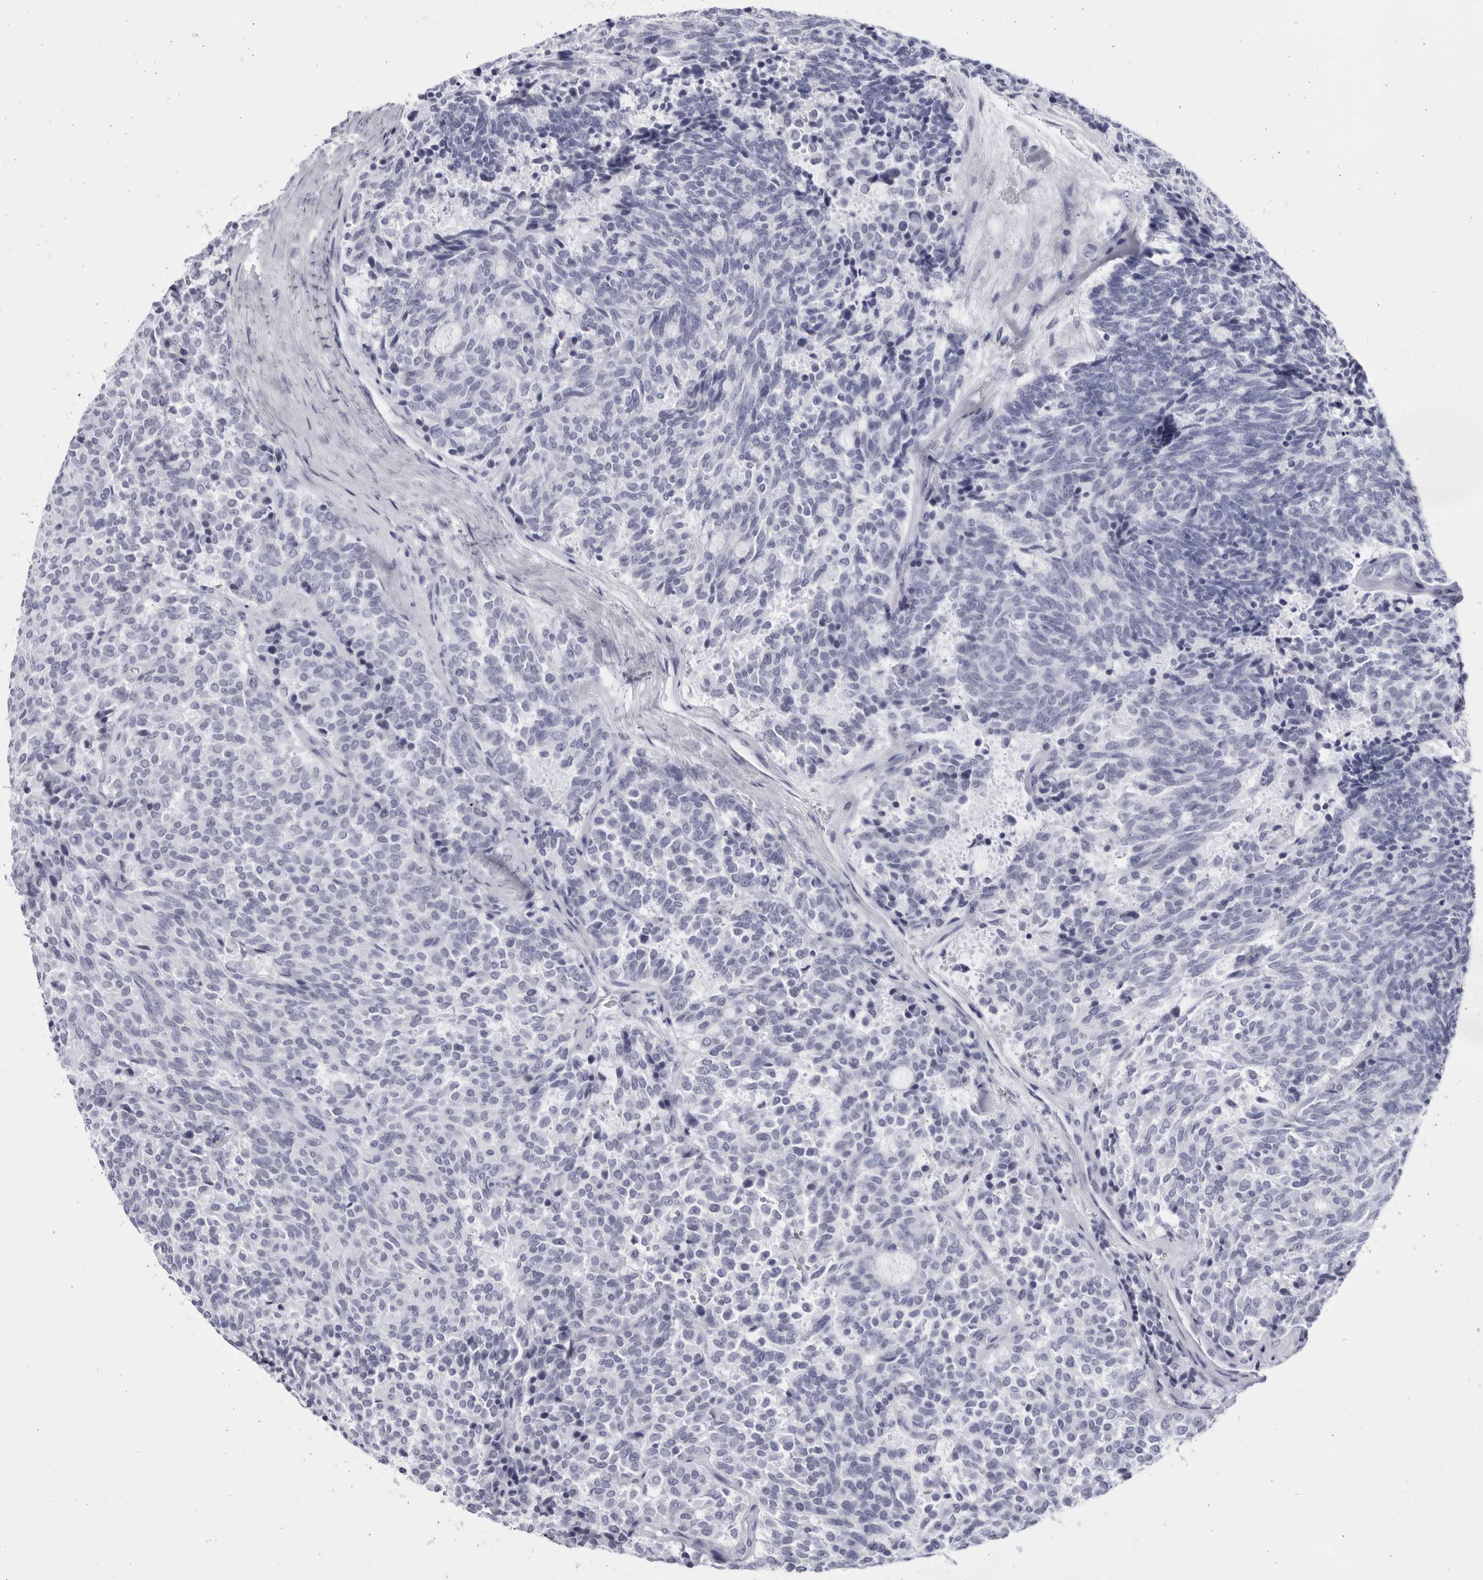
{"staining": {"intensity": "negative", "quantity": "none", "location": "none"}, "tissue": "carcinoid", "cell_type": "Tumor cells", "image_type": "cancer", "snomed": [{"axis": "morphology", "description": "Carcinoid, malignant, NOS"}, {"axis": "topography", "description": "Pancreas"}], "caption": "This is an IHC micrograph of human malignant carcinoid. There is no positivity in tumor cells.", "gene": "CCDC181", "patient": {"sex": "female", "age": 54}}